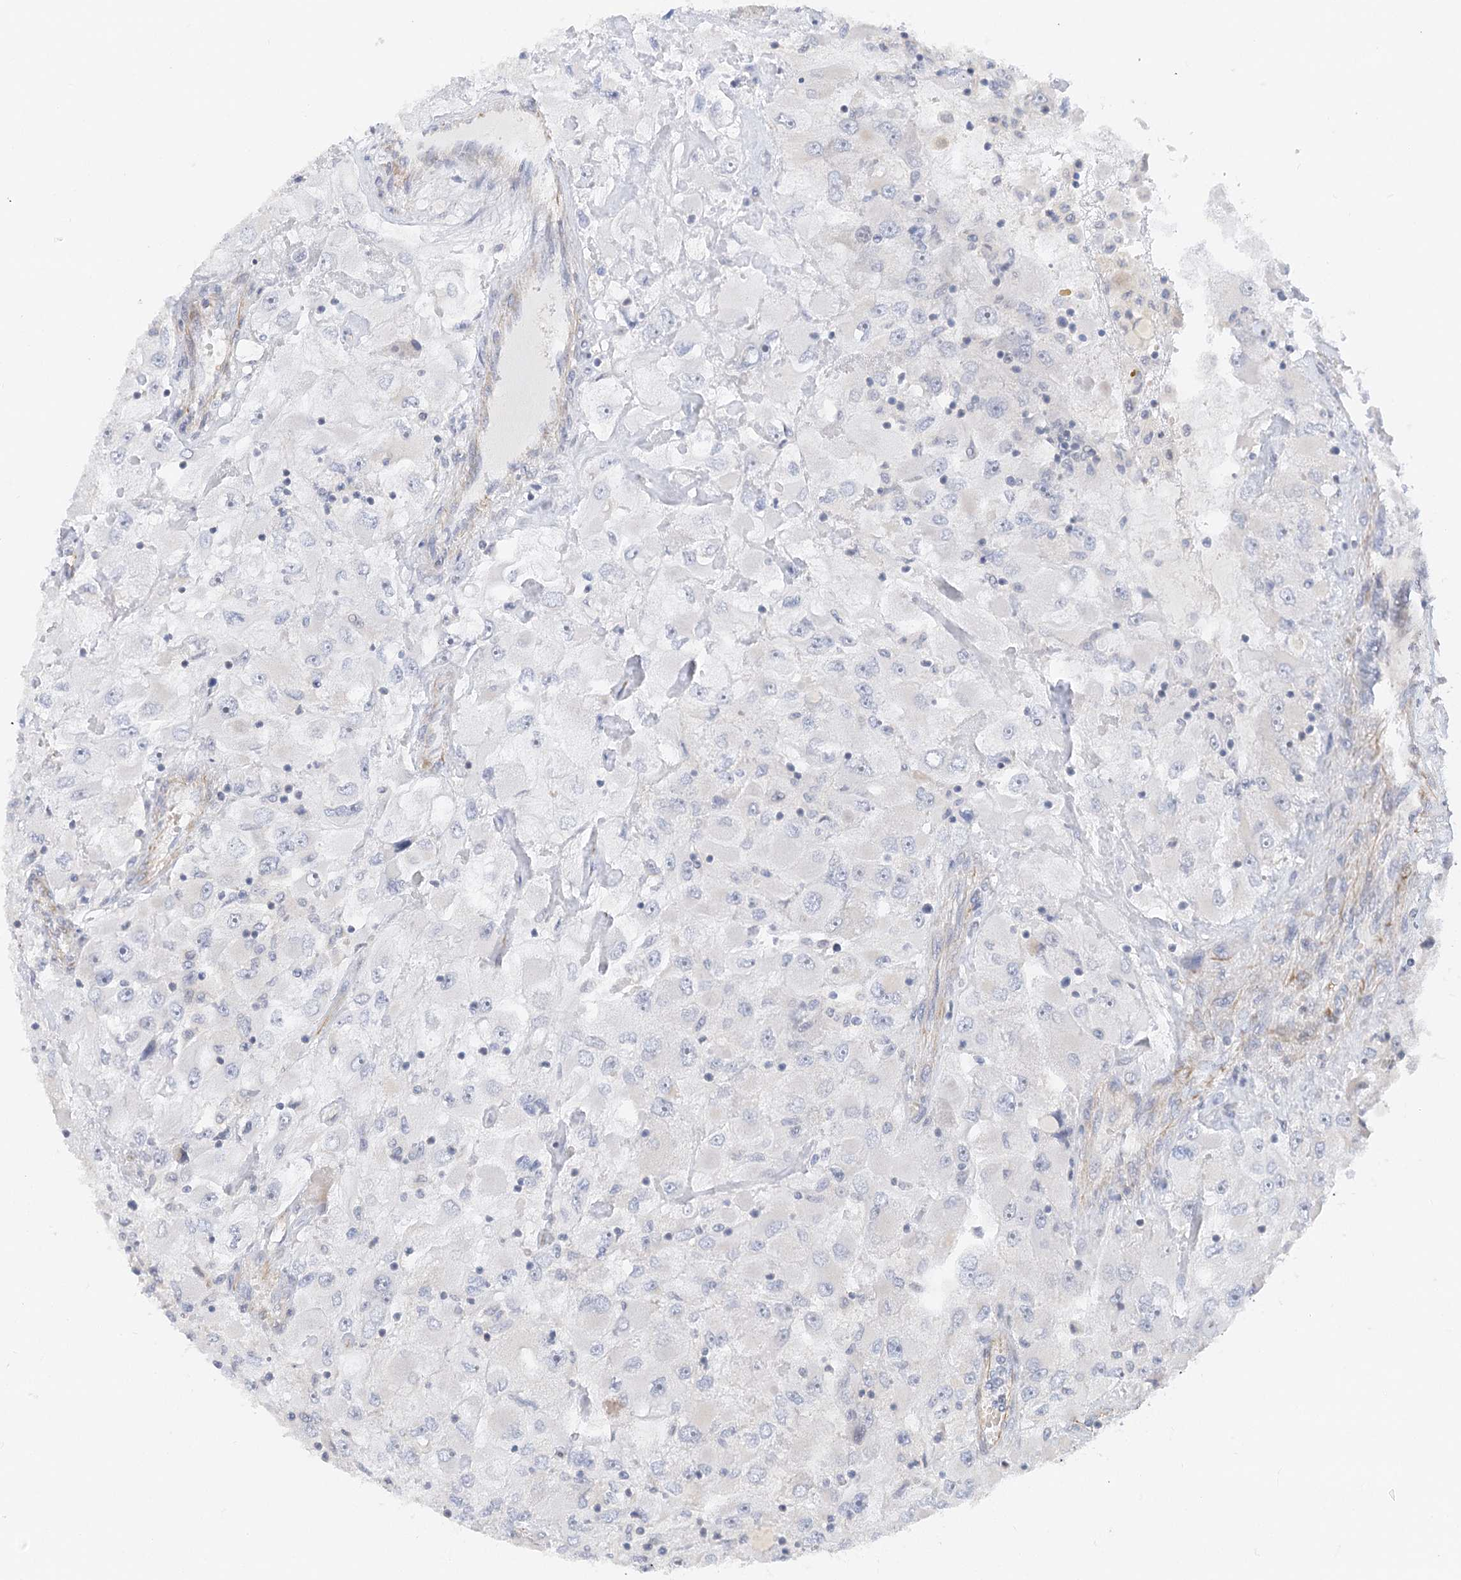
{"staining": {"intensity": "negative", "quantity": "none", "location": "none"}, "tissue": "renal cancer", "cell_type": "Tumor cells", "image_type": "cancer", "snomed": [{"axis": "morphology", "description": "Adenocarcinoma, NOS"}, {"axis": "topography", "description": "Kidney"}], "caption": "Immunohistochemical staining of renal adenocarcinoma reveals no significant positivity in tumor cells.", "gene": "NELL2", "patient": {"sex": "female", "age": 52}}